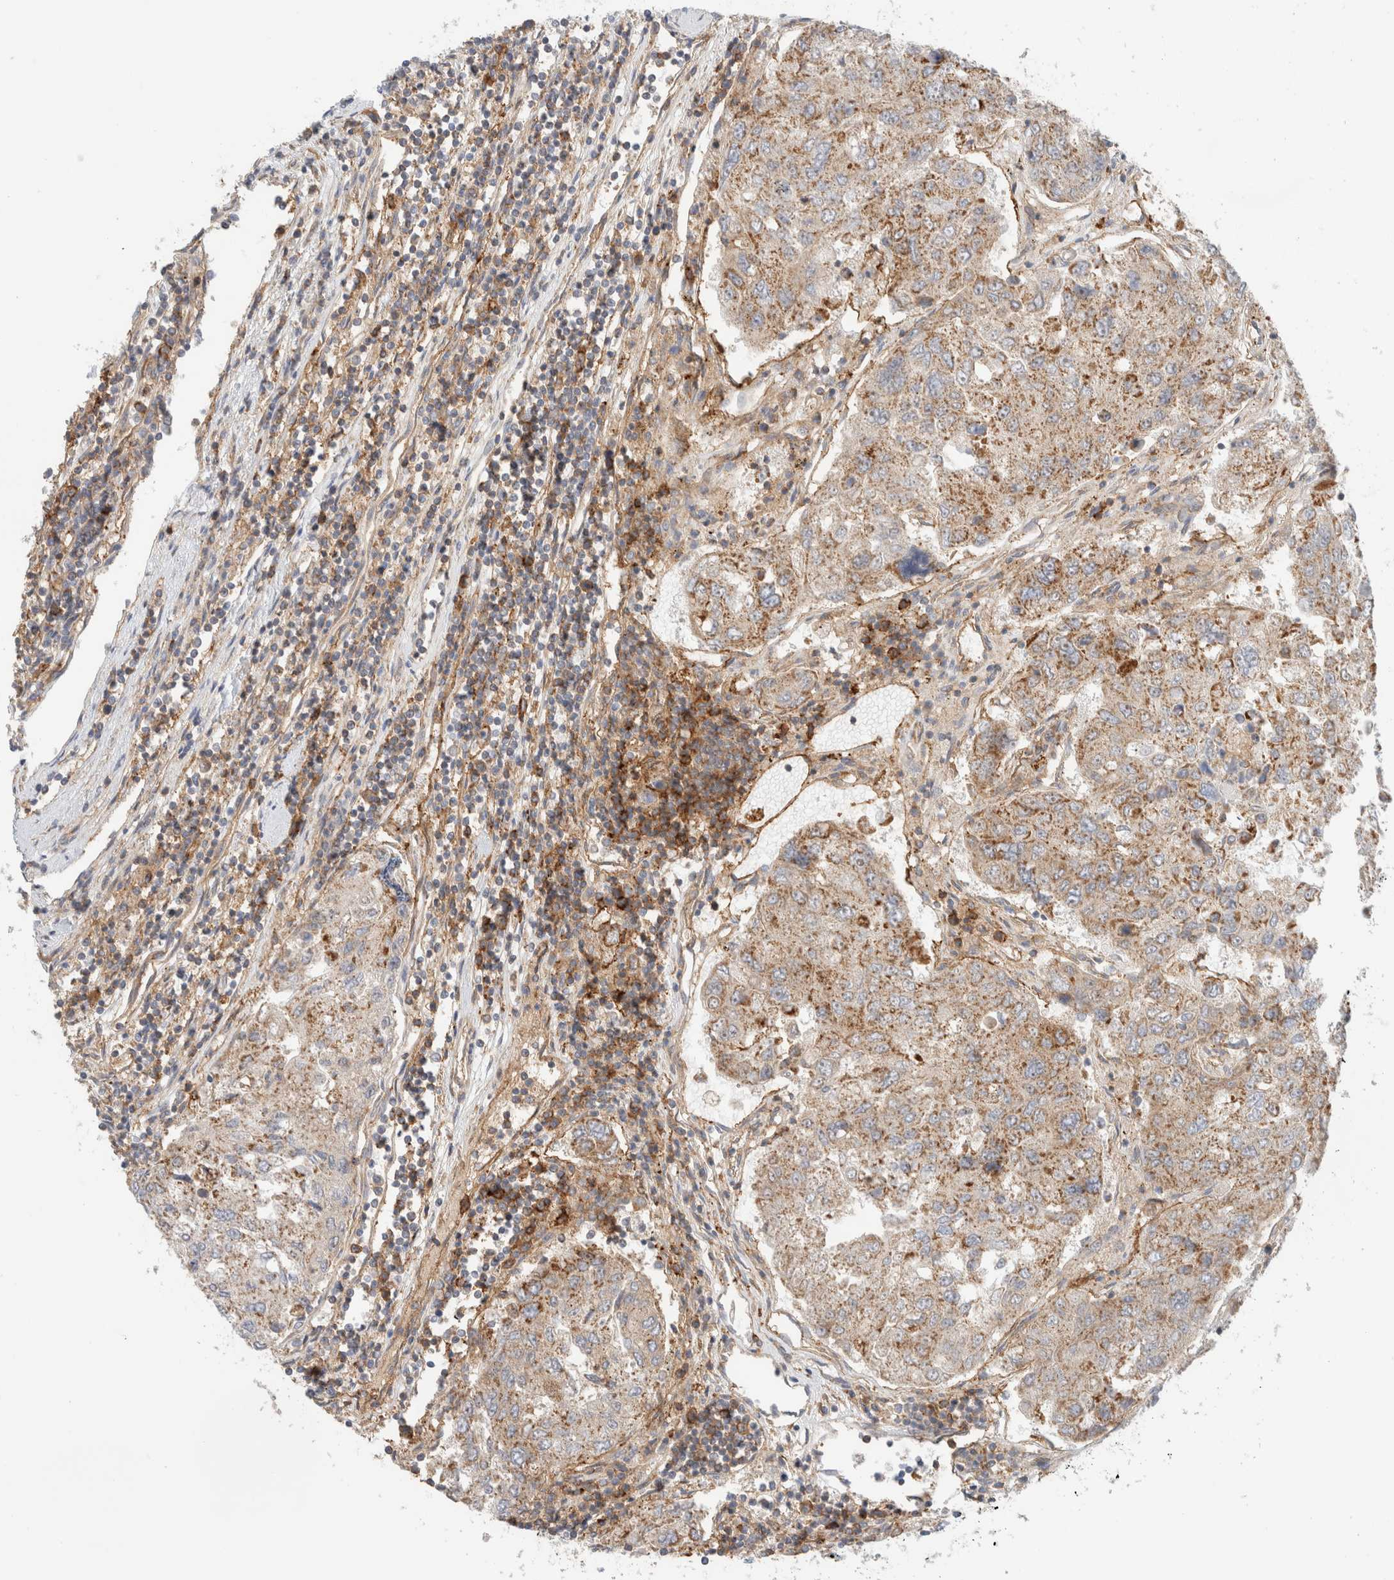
{"staining": {"intensity": "moderate", "quantity": ">75%", "location": "cytoplasmic/membranous"}, "tissue": "urothelial cancer", "cell_type": "Tumor cells", "image_type": "cancer", "snomed": [{"axis": "morphology", "description": "Urothelial carcinoma, High grade"}, {"axis": "topography", "description": "Lymph node"}, {"axis": "topography", "description": "Urinary bladder"}], "caption": "This image demonstrates immunohistochemistry staining of urothelial cancer, with medium moderate cytoplasmic/membranous expression in approximately >75% of tumor cells.", "gene": "MRM3", "patient": {"sex": "male", "age": 51}}